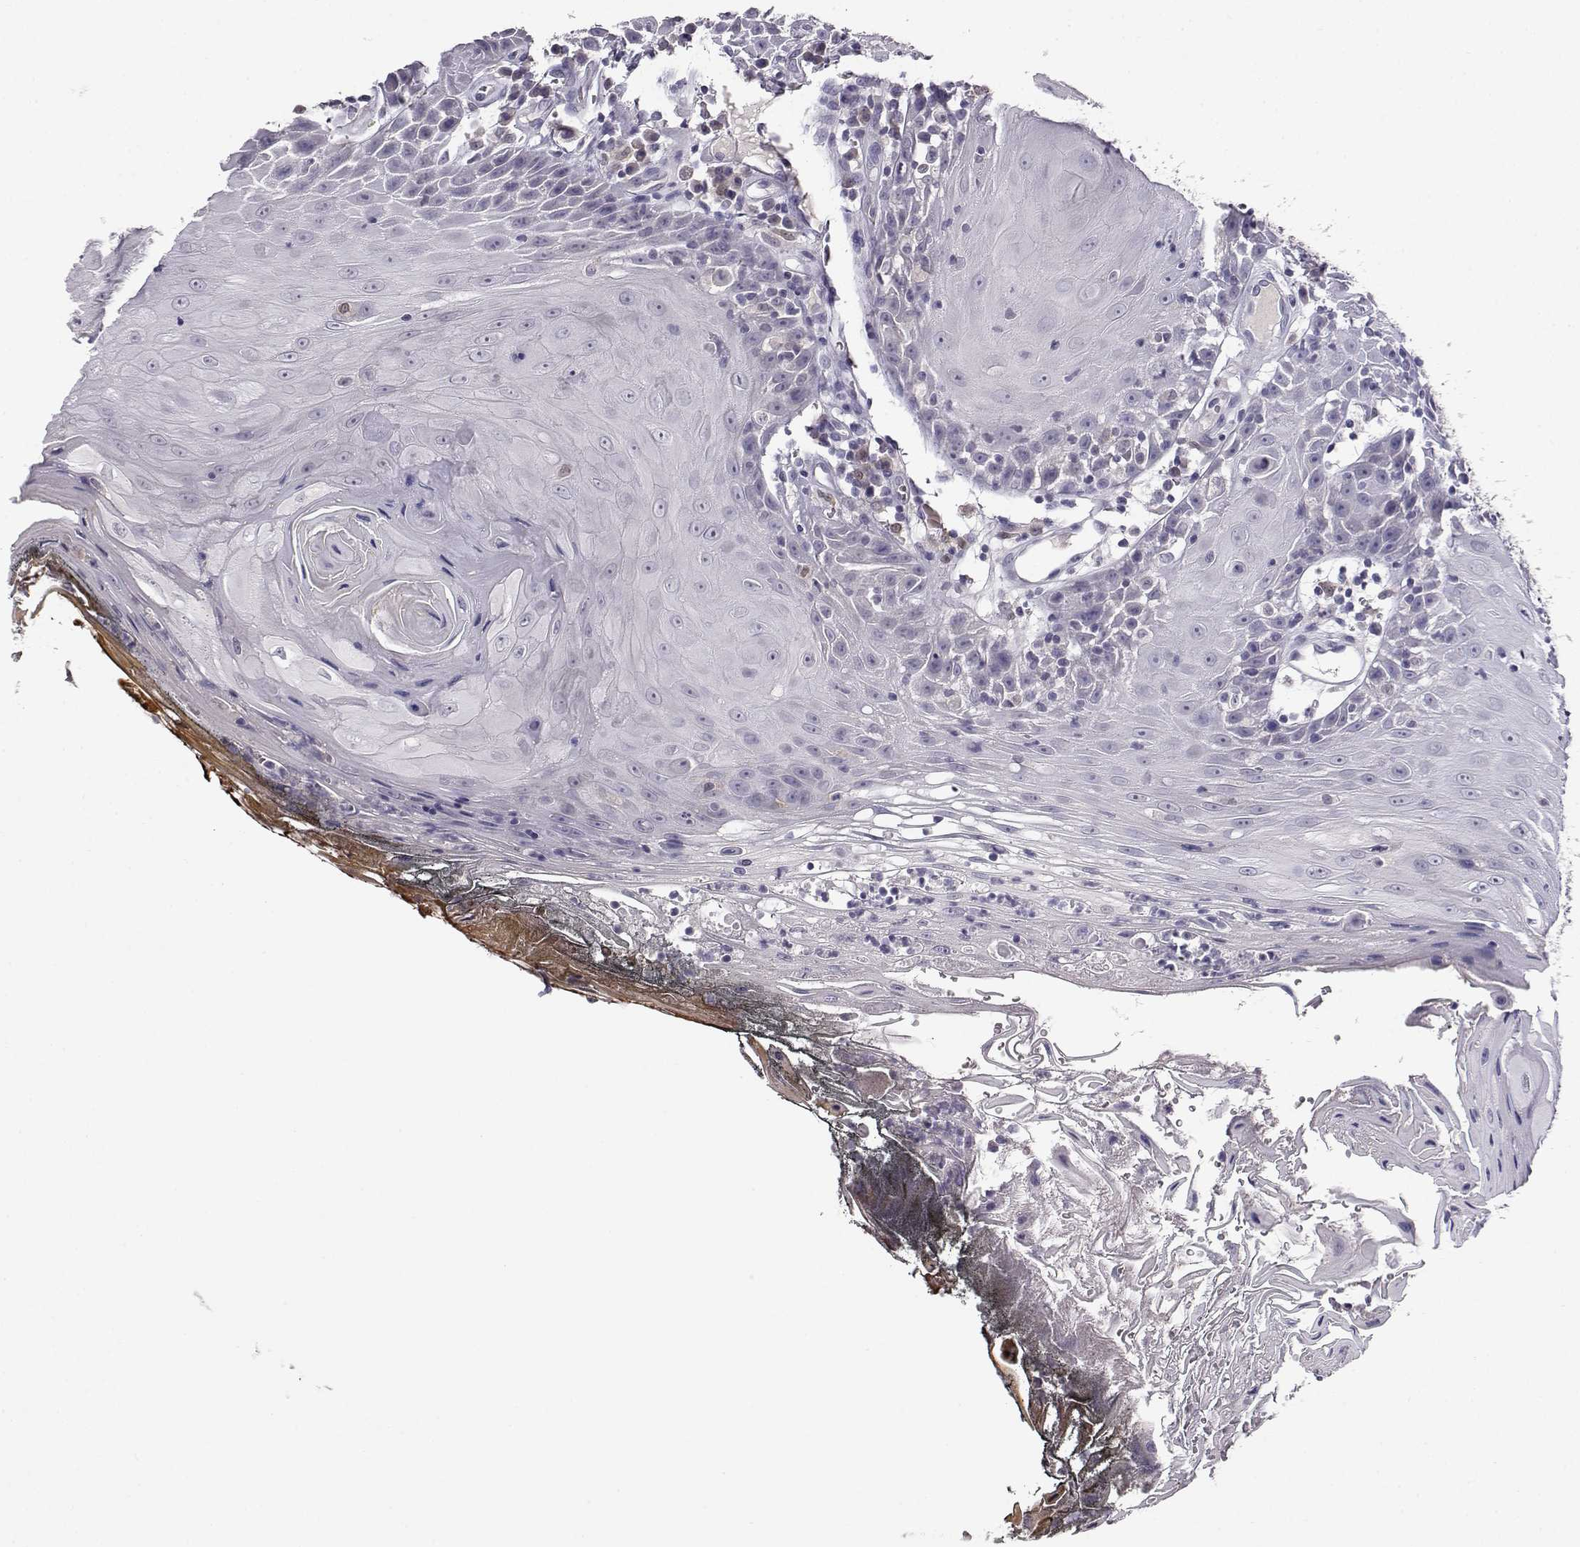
{"staining": {"intensity": "negative", "quantity": "none", "location": "none"}, "tissue": "head and neck cancer", "cell_type": "Tumor cells", "image_type": "cancer", "snomed": [{"axis": "morphology", "description": "Squamous cell carcinoma, NOS"}, {"axis": "topography", "description": "Head-Neck"}], "caption": "Tumor cells show no significant expression in head and neck cancer (squamous cell carcinoma).", "gene": "AKR1B1", "patient": {"sex": "male", "age": 52}}